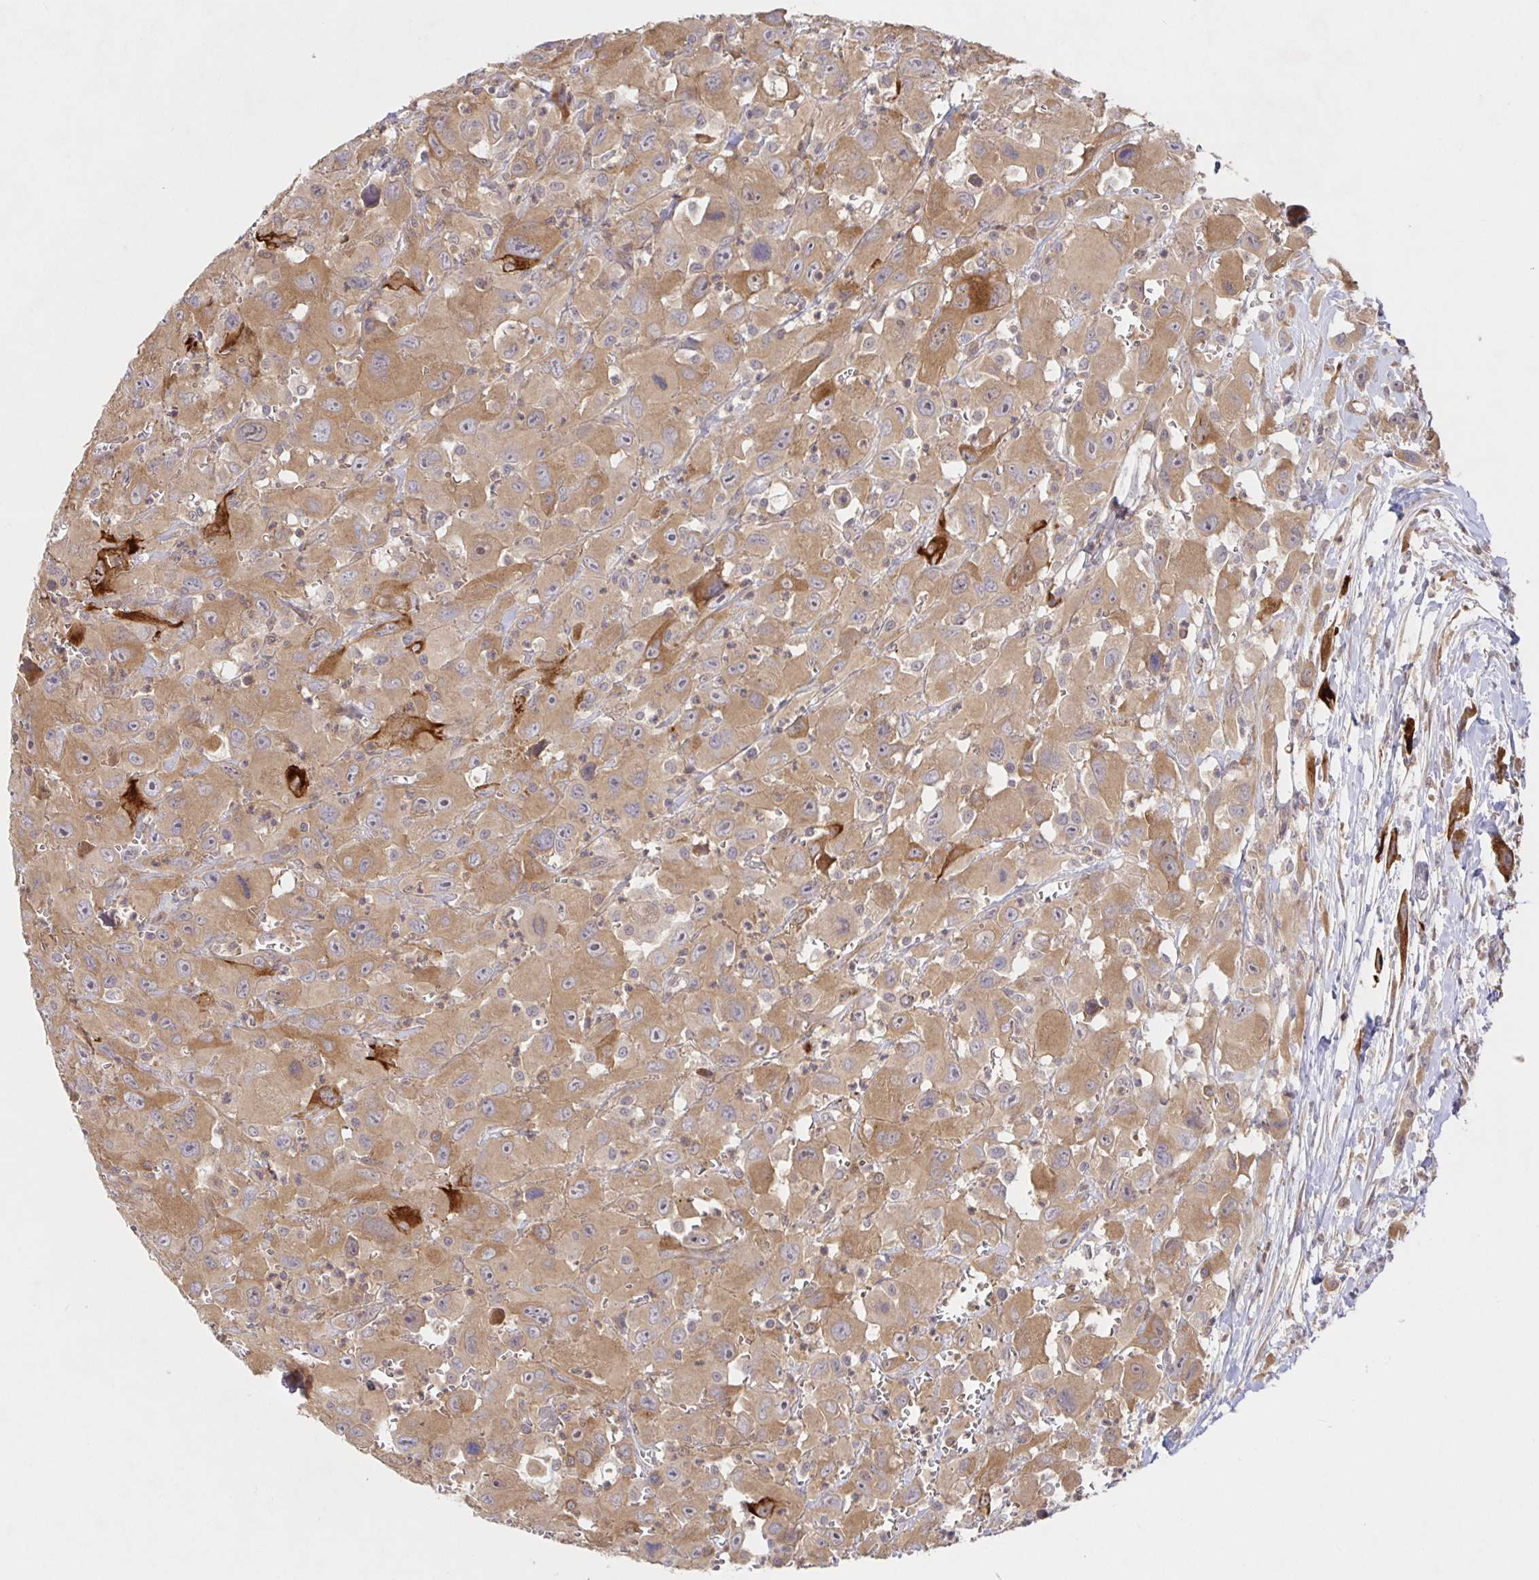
{"staining": {"intensity": "strong", "quantity": "25%-75%", "location": "cytoplasmic/membranous"}, "tissue": "head and neck cancer", "cell_type": "Tumor cells", "image_type": "cancer", "snomed": [{"axis": "morphology", "description": "Squamous cell carcinoma, NOS"}, {"axis": "morphology", "description": "Squamous cell carcinoma, metastatic, NOS"}, {"axis": "topography", "description": "Oral tissue"}, {"axis": "topography", "description": "Head-Neck"}], "caption": "High-magnification brightfield microscopy of head and neck cancer stained with DAB (brown) and counterstained with hematoxylin (blue). tumor cells exhibit strong cytoplasmic/membranous expression is identified in about25%-75% of cells. The staining is performed using DAB (3,3'-diaminobenzidine) brown chromogen to label protein expression. The nuclei are counter-stained blue using hematoxylin.", "gene": "AACS", "patient": {"sex": "female", "age": 85}}